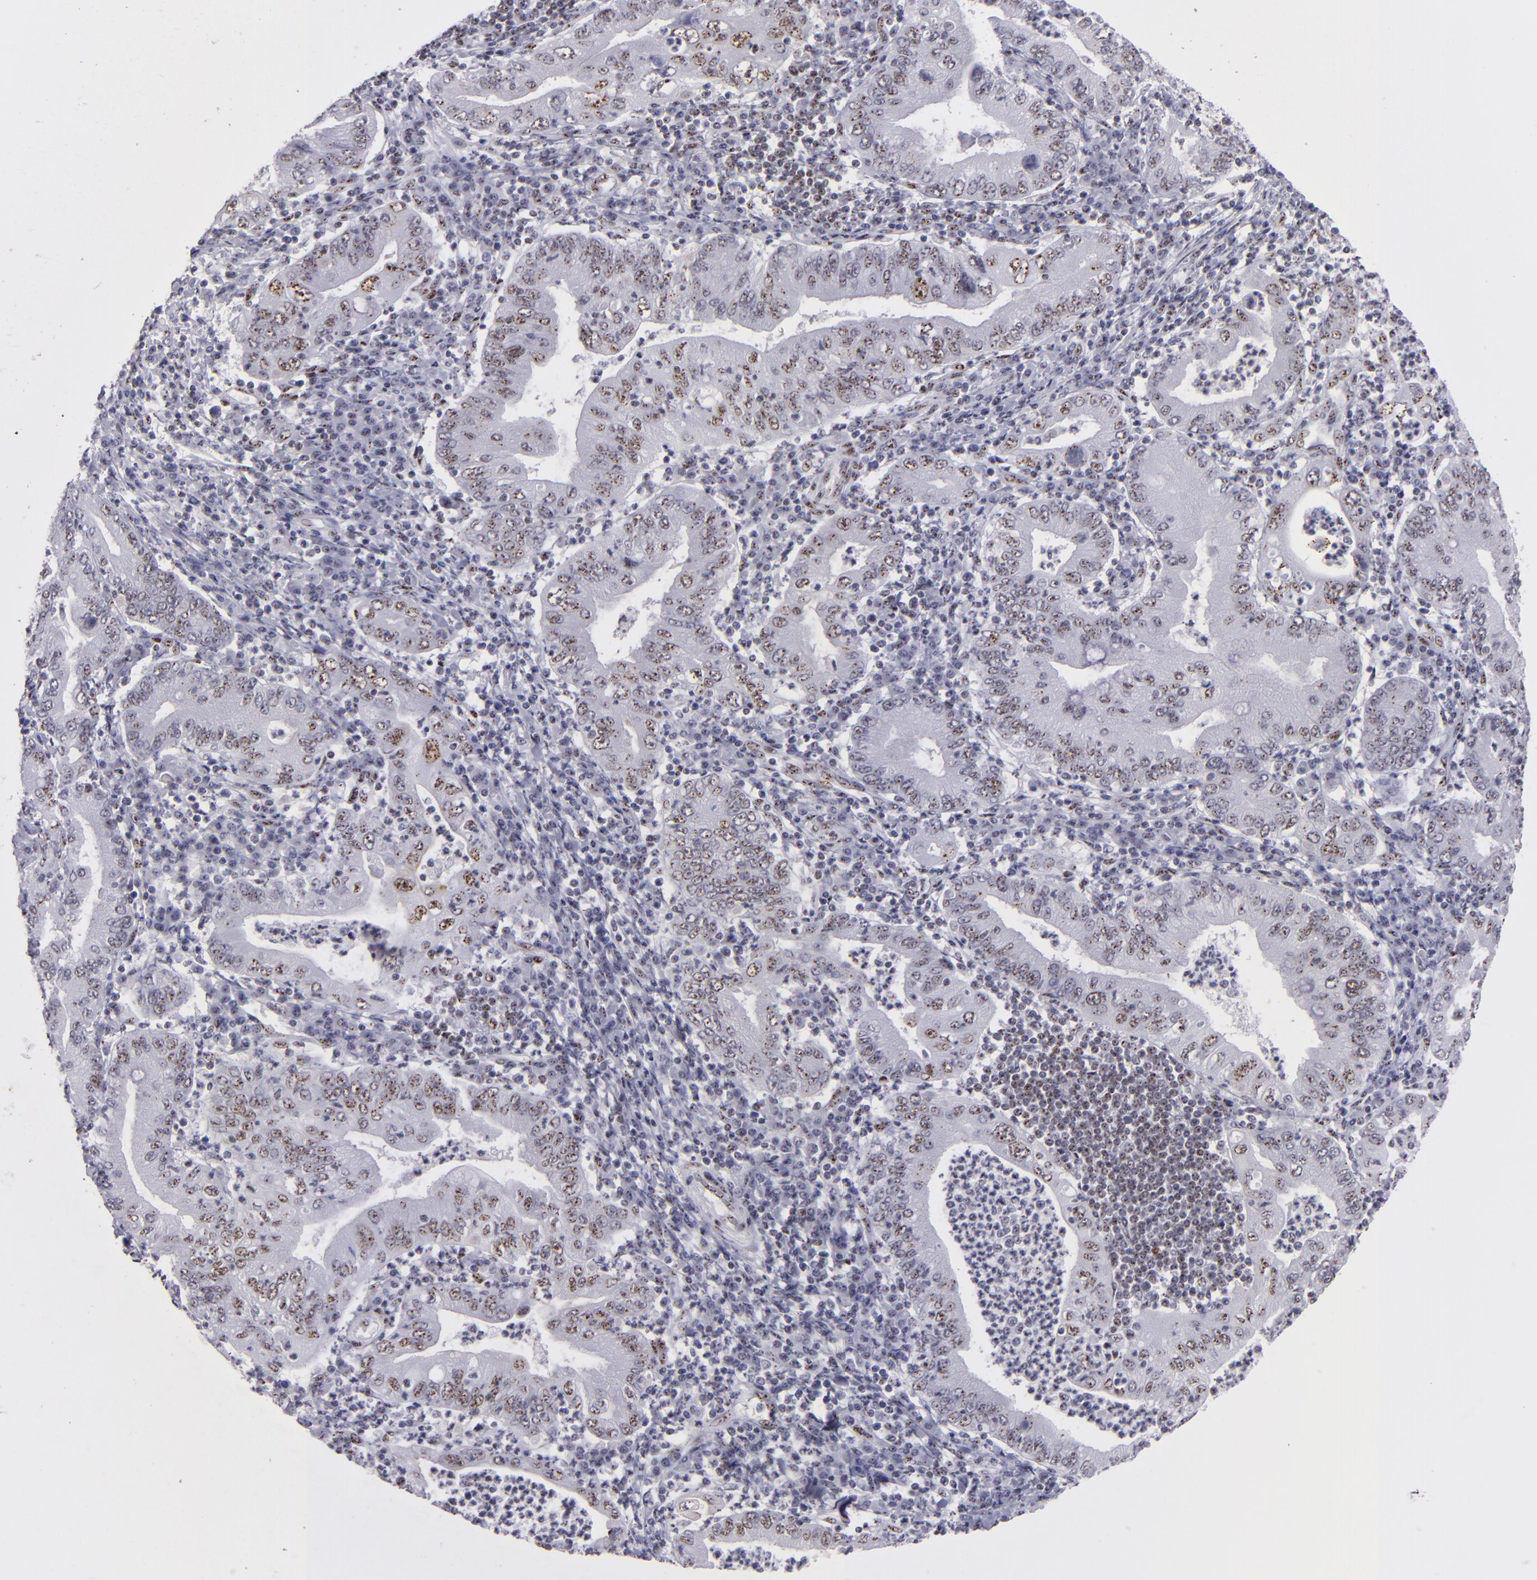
{"staining": {"intensity": "weak", "quantity": "25%-75%", "location": "nuclear"}, "tissue": "stomach cancer", "cell_type": "Tumor cells", "image_type": "cancer", "snomed": [{"axis": "morphology", "description": "Normal tissue, NOS"}, {"axis": "morphology", "description": "Adenocarcinoma, NOS"}, {"axis": "topography", "description": "Esophagus"}, {"axis": "topography", "description": "Stomach, upper"}, {"axis": "topography", "description": "Peripheral nerve tissue"}], "caption": "Immunohistochemical staining of stomach cancer (adenocarcinoma) exhibits low levels of weak nuclear expression in approximately 25%-75% of tumor cells. Immunohistochemistry (ihc) stains the protein of interest in brown and the nuclei are stained blue.", "gene": "TOP3A", "patient": {"sex": "male", "age": 62}}